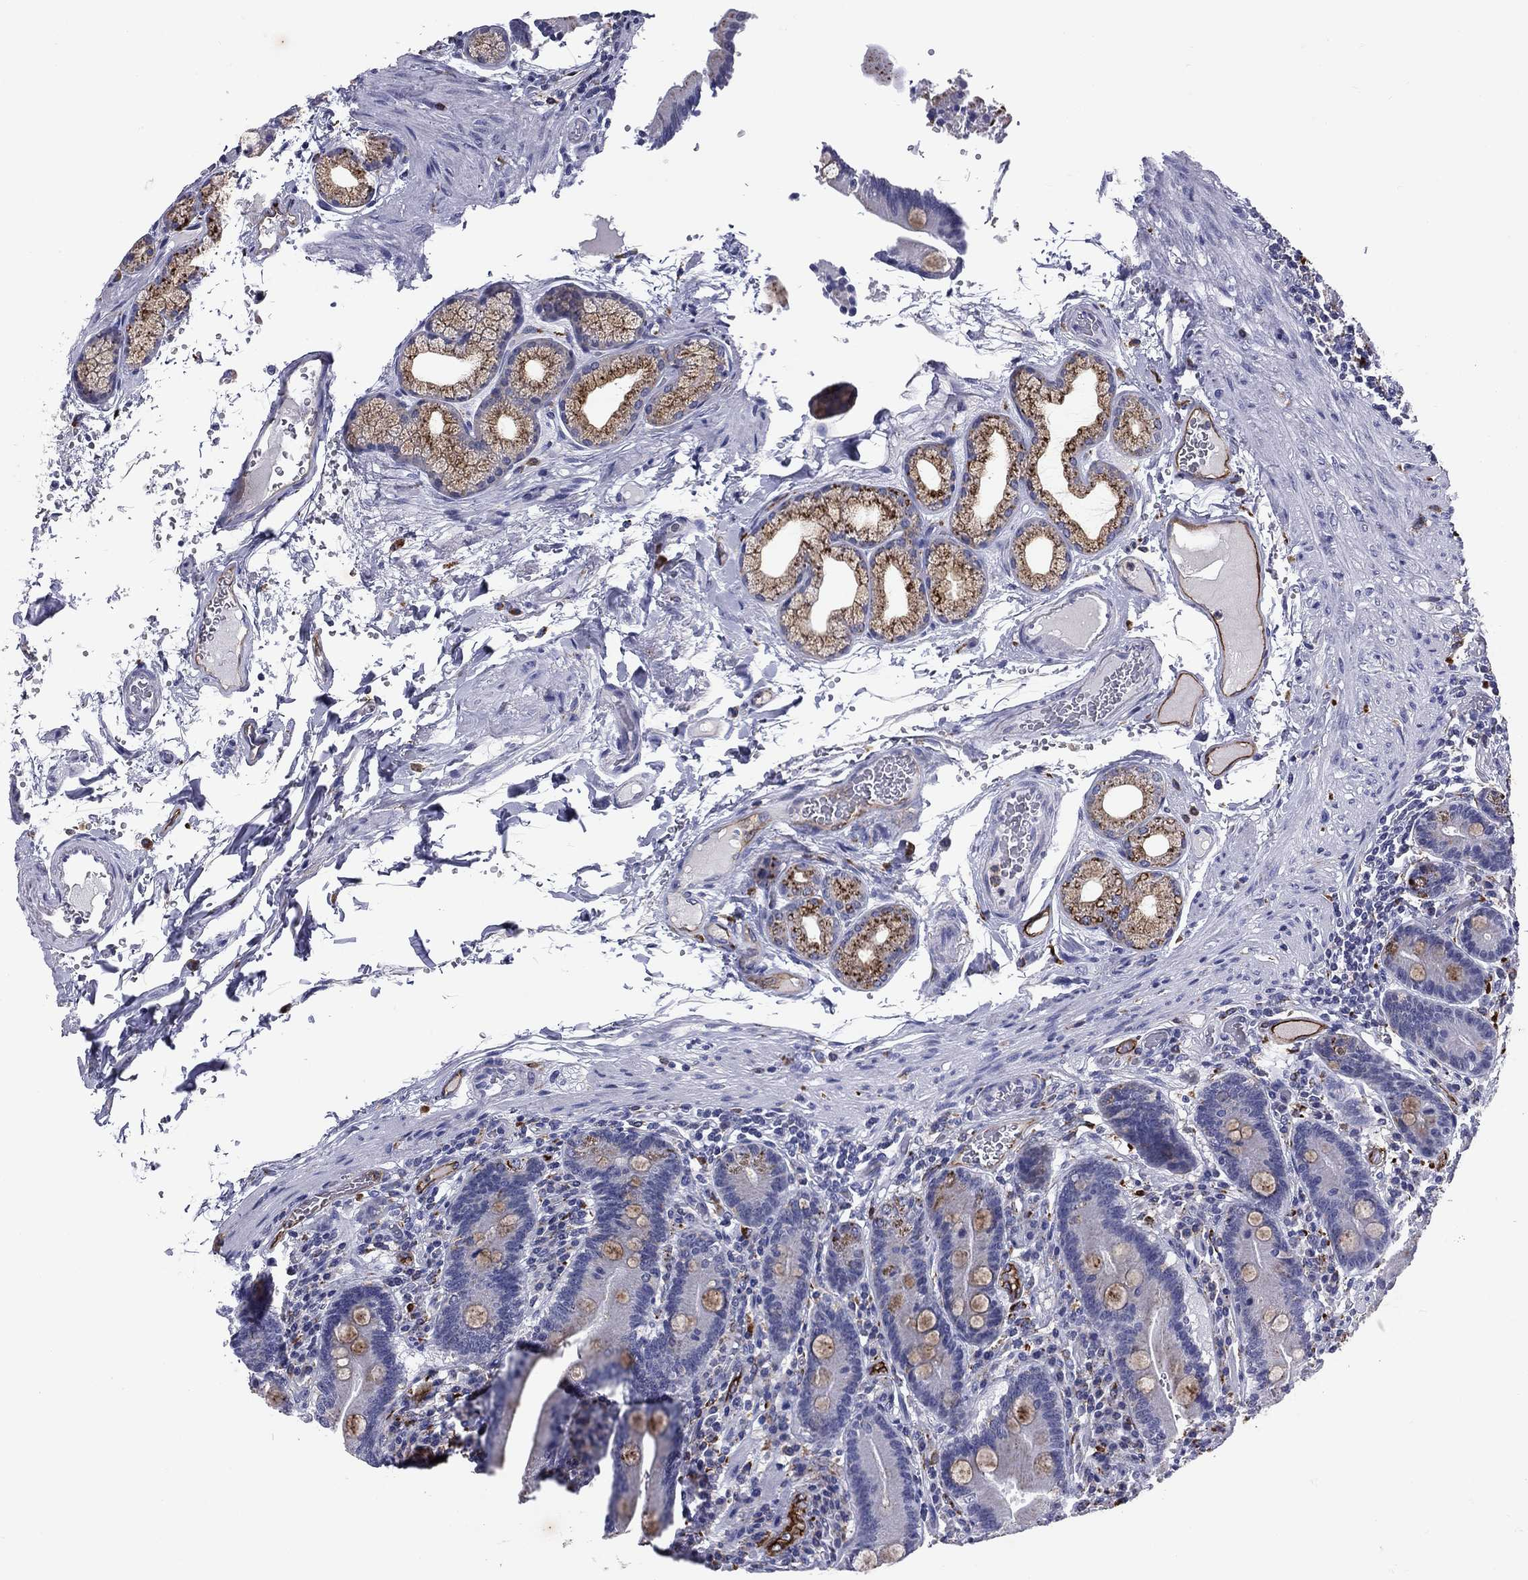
{"staining": {"intensity": "moderate", "quantity": "25%-75%", "location": "cytoplasmic/membranous"}, "tissue": "duodenum", "cell_type": "Glandular cells", "image_type": "normal", "snomed": [{"axis": "morphology", "description": "Normal tissue, NOS"}, {"axis": "topography", "description": "Duodenum"}], "caption": "Approximately 25%-75% of glandular cells in normal human duodenum reveal moderate cytoplasmic/membranous protein staining as visualized by brown immunohistochemical staining.", "gene": "MADCAM1", "patient": {"sex": "female", "age": 62}}